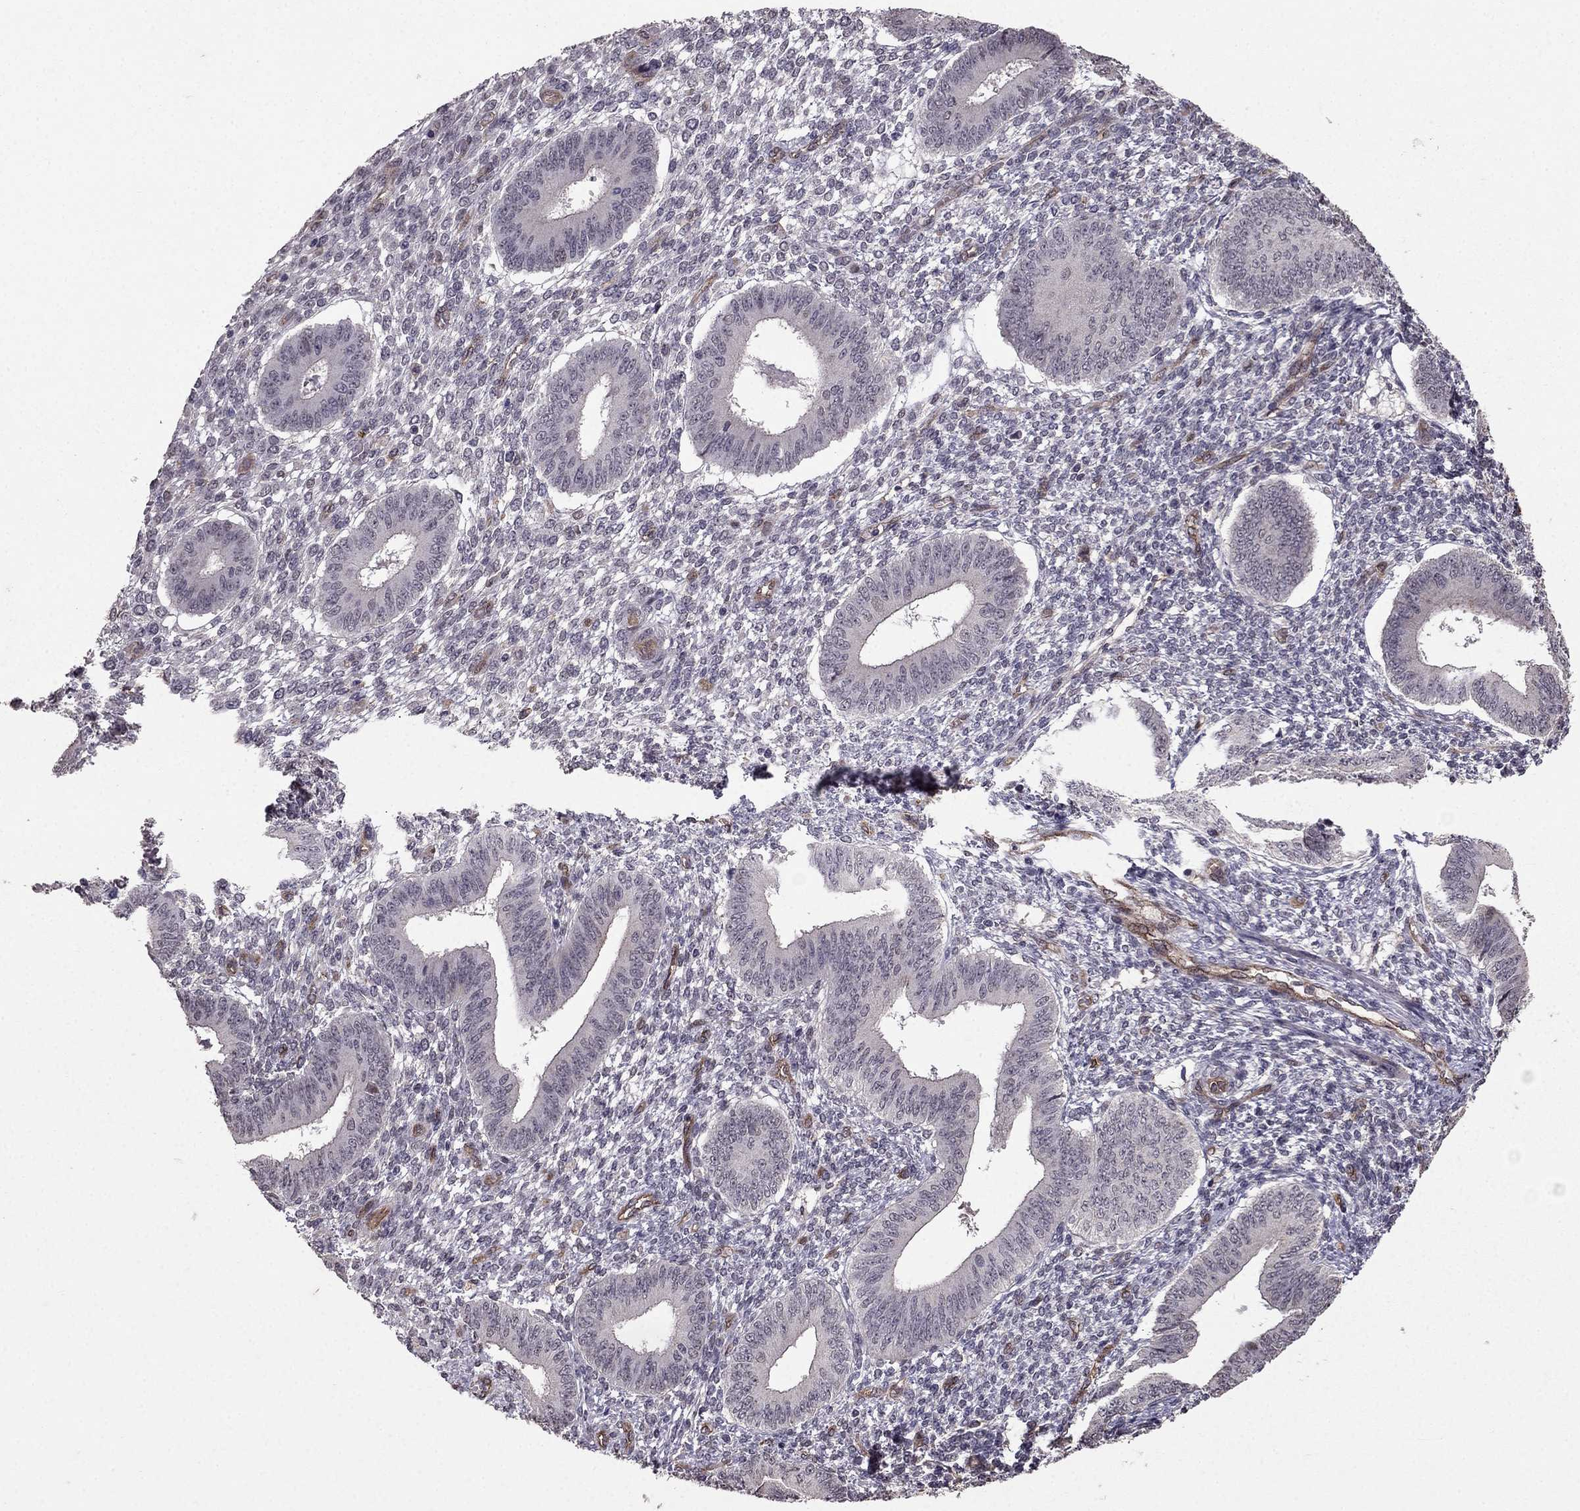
{"staining": {"intensity": "negative", "quantity": "none", "location": "none"}, "tissue": "endometrium", "cell_type": "Cells in endometrial stroma", "image_type": "normal", "snomed": [{"axis": "morphology", "description": "Normal tissue, NOS"}, {"axis": "topography", "description": "Endometrium"}], "caption": "Immunohistochemical staining of benign endometrium exhibits no significant positivity in cells in endometrial stroma.", "gene": "RASIP1", "patient": {"sex": "female", "age": 42}}